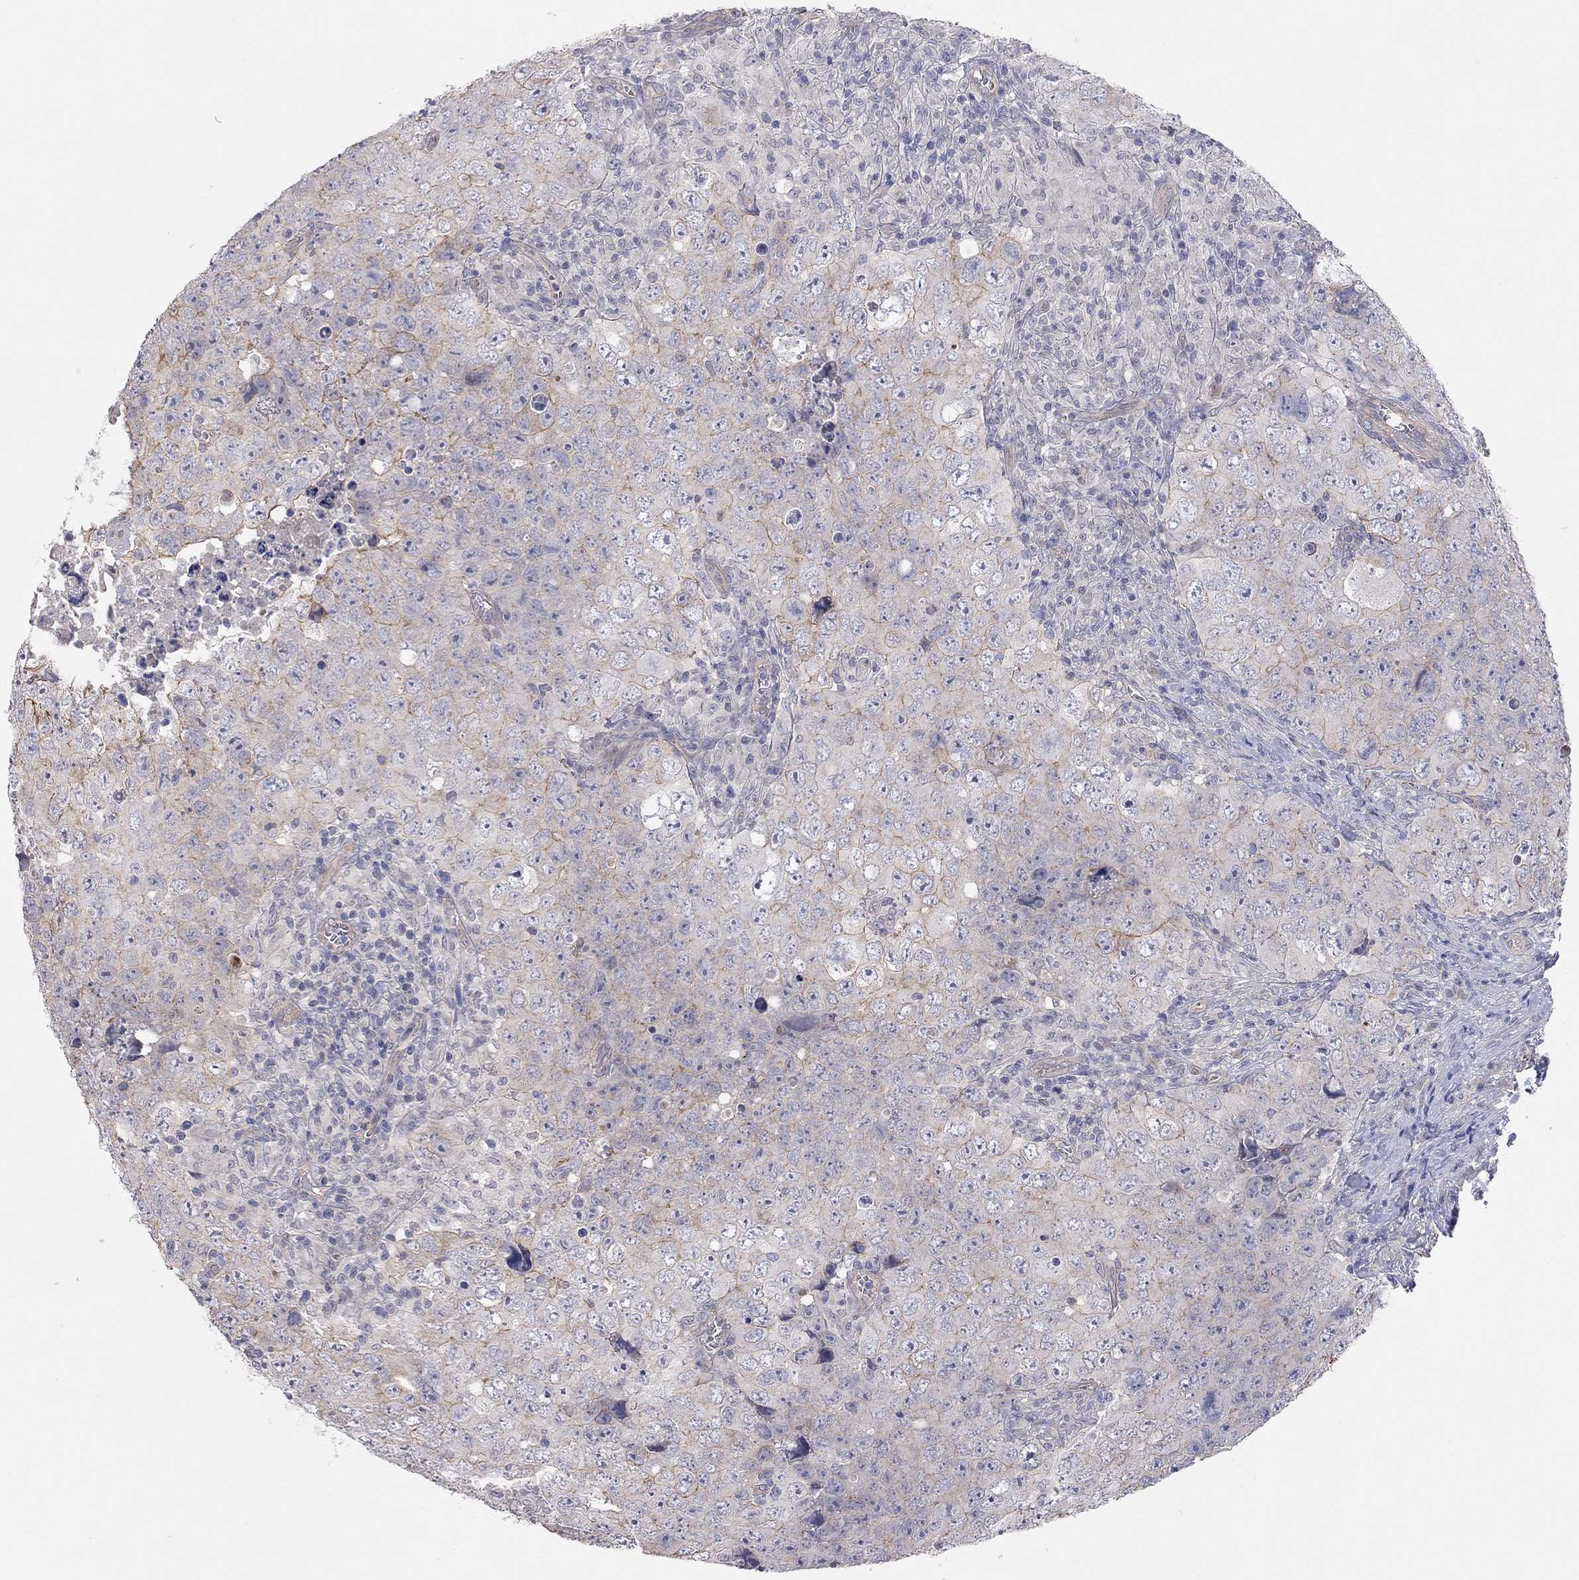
{"staining": {"intensity": "moderate", "quantity": "<25%", "location": "cytoplasmic/membranous"}, "tissue": "testis cancer", "cell_type": "Tumor cells", "image_type": "cancer", "snomed": [{"axis": "morphology", "description": "Seminoma, NOS"}, {"axis": "topography", "description": "Testis"}], "caption": "Seminoma (testis) tissue reveals moderate cytoplasmic/membranous staining in approximately <25% of tumor cells, visualized by immunohistochemistry.", "gene": "KCNB1", "patient": {"sex": "male", "age": 34}}